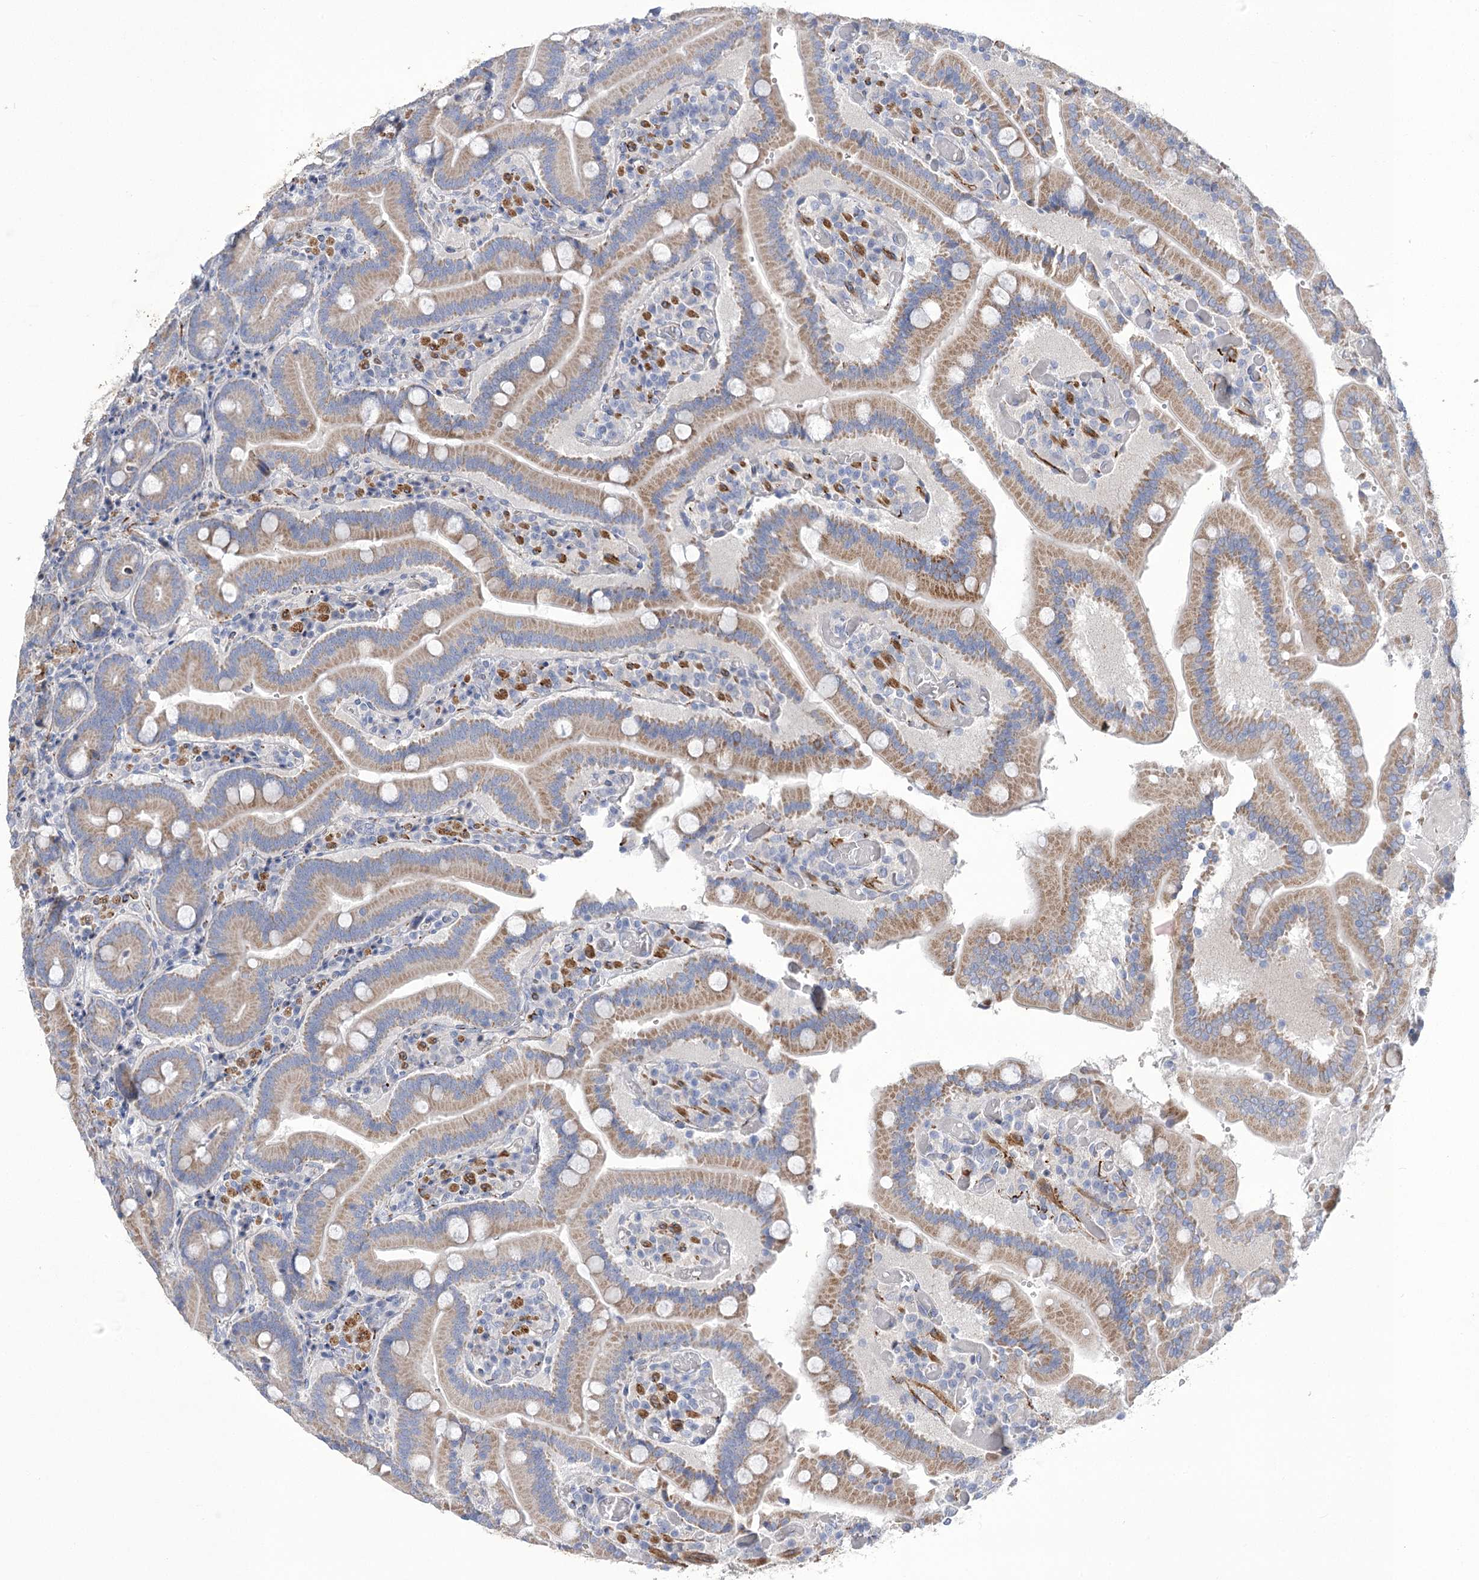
{"staining": {"intensity": "moderate", "quantity": "25%-75%", "location": "cytoplasmic/membranous"}, "tissue": "duodenum", "cell_type": "Glandular cells", "image_type": "normal", "snomed": [{"axis": "morphology", "description": "Normal tissue, NOS"}, {"axis": "topography", "description": "Duodenum"}], "caption": "Human duodenum stained with a protein marker displays moderate staining in glandular cells.", "gene": "ANGPTL3", "patient": {"sex": "female", "age": 62}}